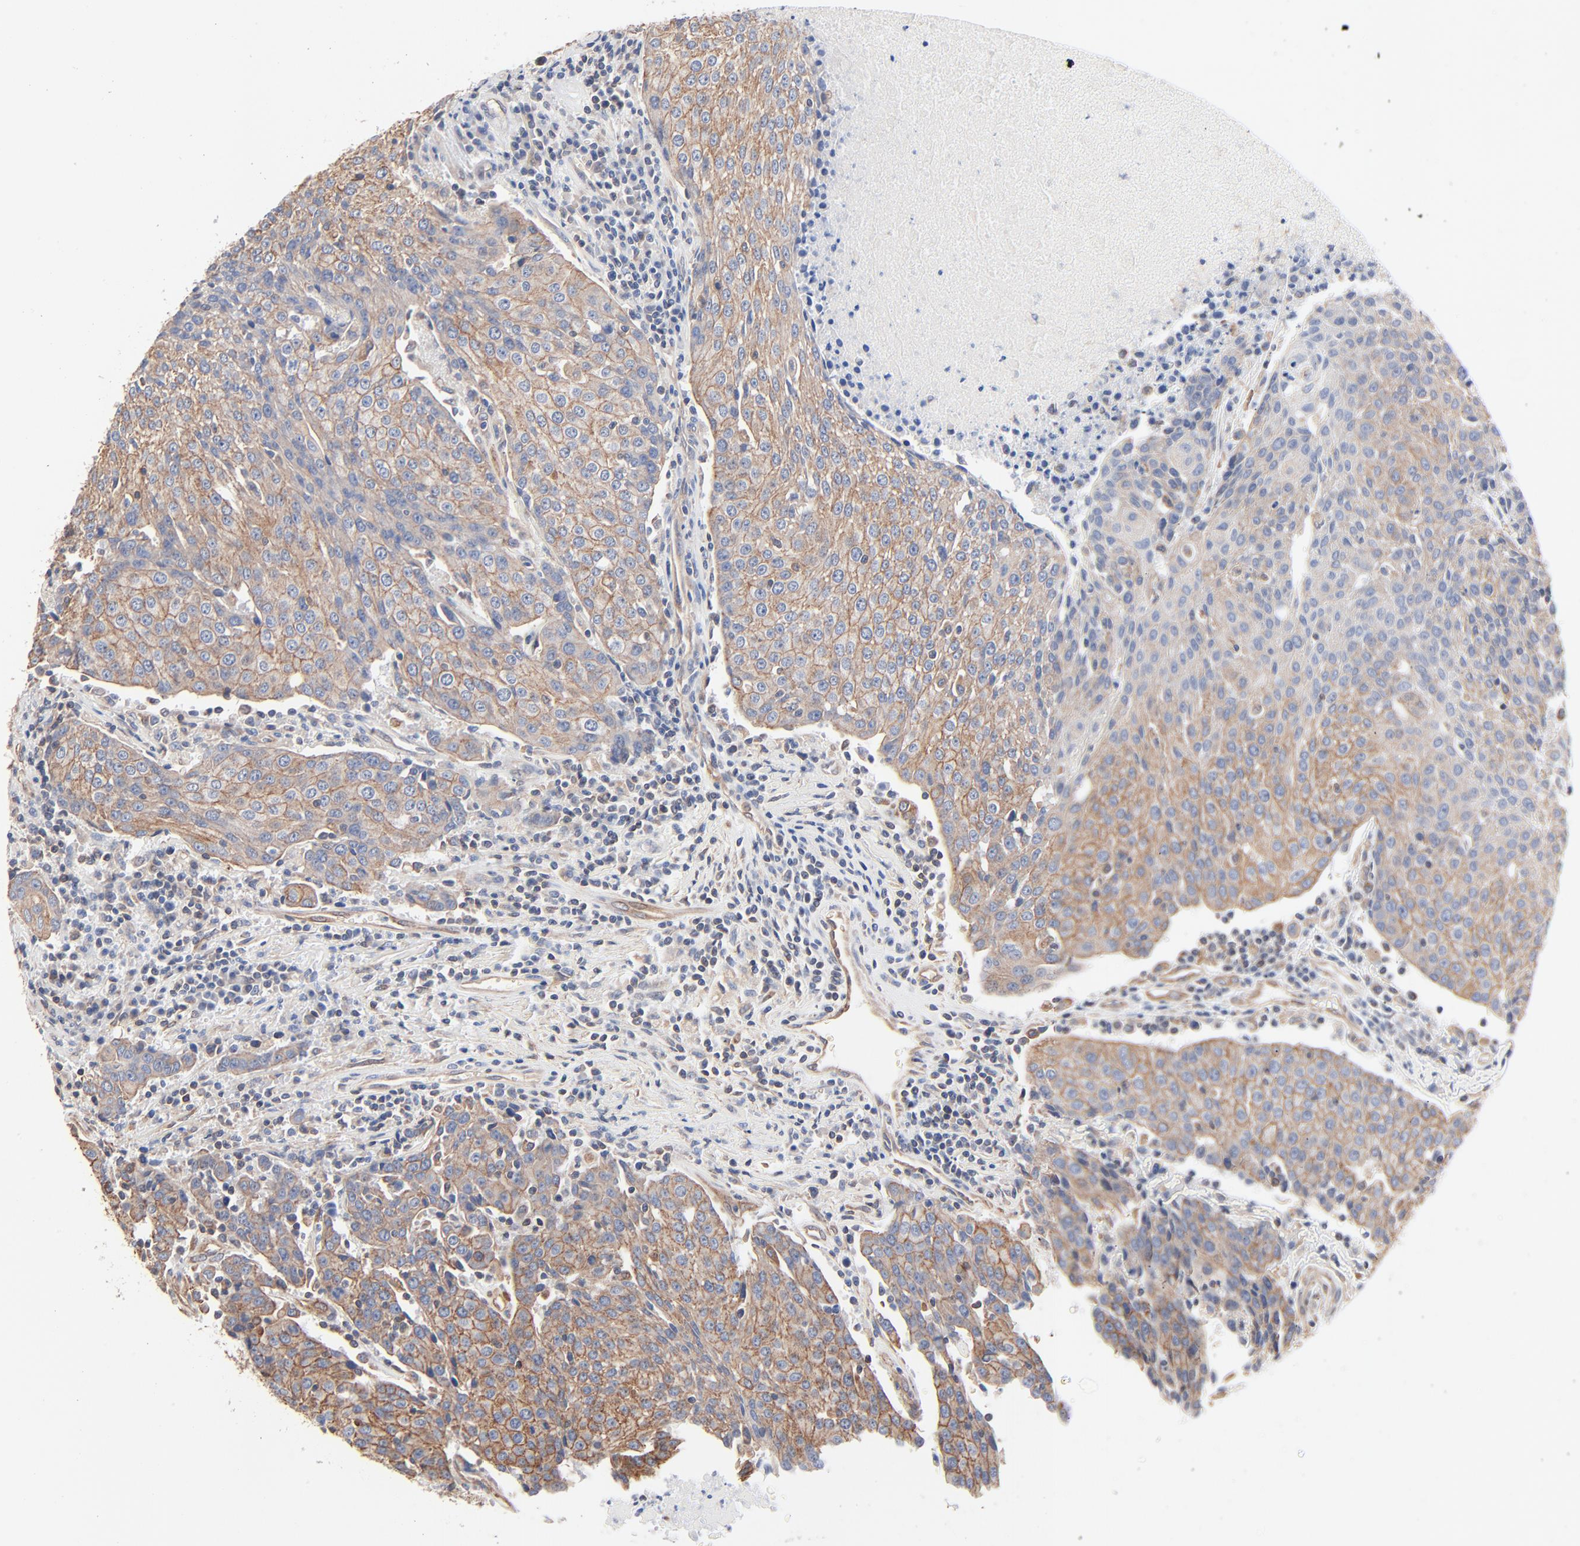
{"staining": {"intensity": "weak", "quantity": ">75%", "location": "cytoplasmic/membranous"}, "tissue": "urothelial cancer", "cell_type": "Tumor cells", "image_type": "cancer", "snomed": [{"axis": "morphology", "description": "Urothelial carcinoma, High grade"}, {"axis": "topography", "description": "Urinary bladder"}], "caption": "Urothelial cancer stained with a brown dye displays weak cytoplasmic/membranous positive positivity in approximately >75% of tumor cells.", "gene": "ABCD4", "patient": {"sex": "female", "age": 85}}